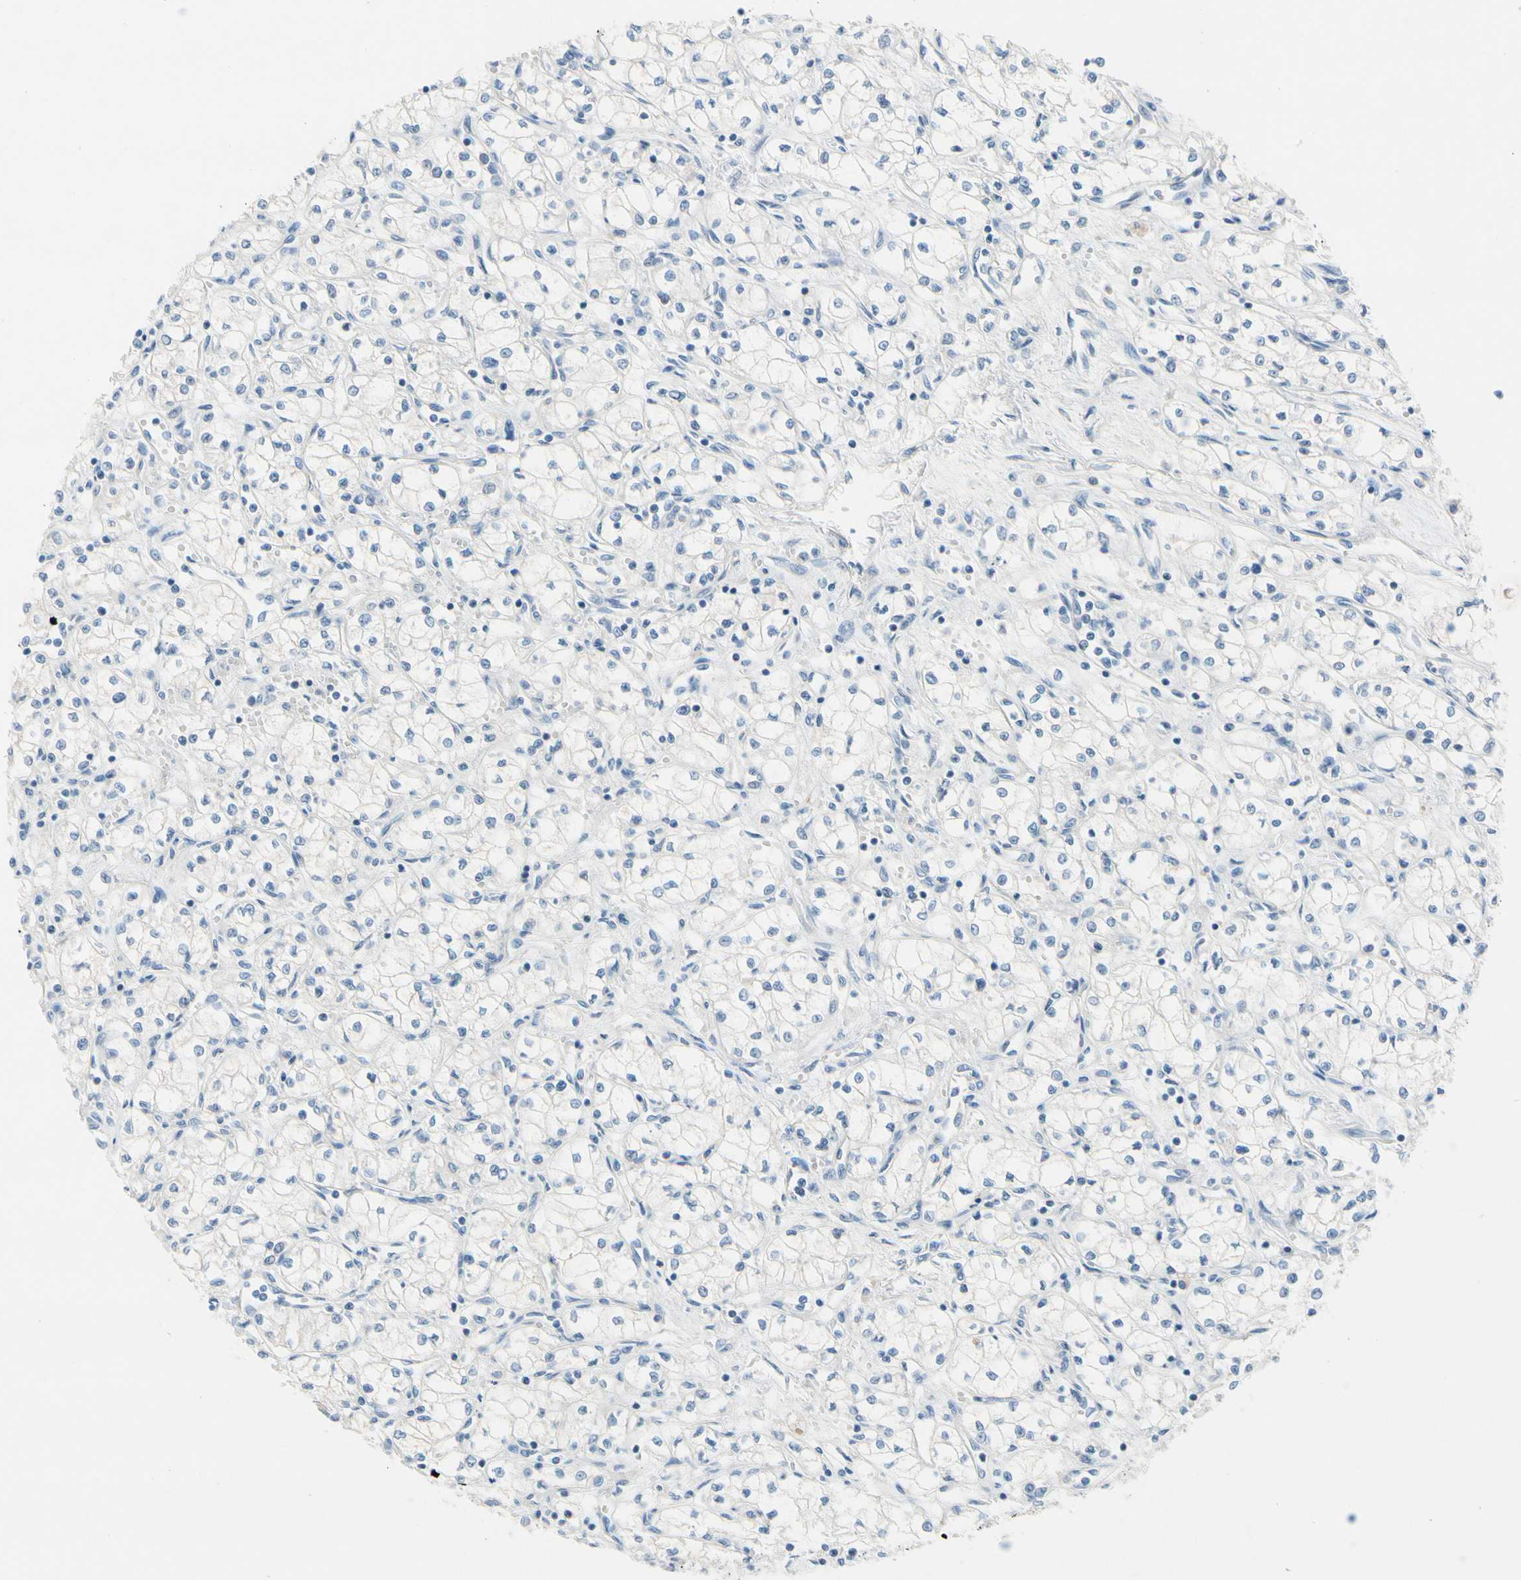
{"staining": {"intensity": "negative", "quantity": "none", "location": "none"}, "tissue": "renal cancer", "cell_type": "Tumor cells", "image_type": "cancer", "snomed": [{"axis": "morphology", "description": "Normal tissue, NOS"}, {"axis": "morphology", "description": "Adenocarcinoma, NOS"}, {"axis": "topography", "description": "Kidney"}], "caption": "IHC of human renal adenocarcinoma reveals no staining in tumor cells.", "gene": "CNDP1", "patient": {"sex": "male", "age": 59}}